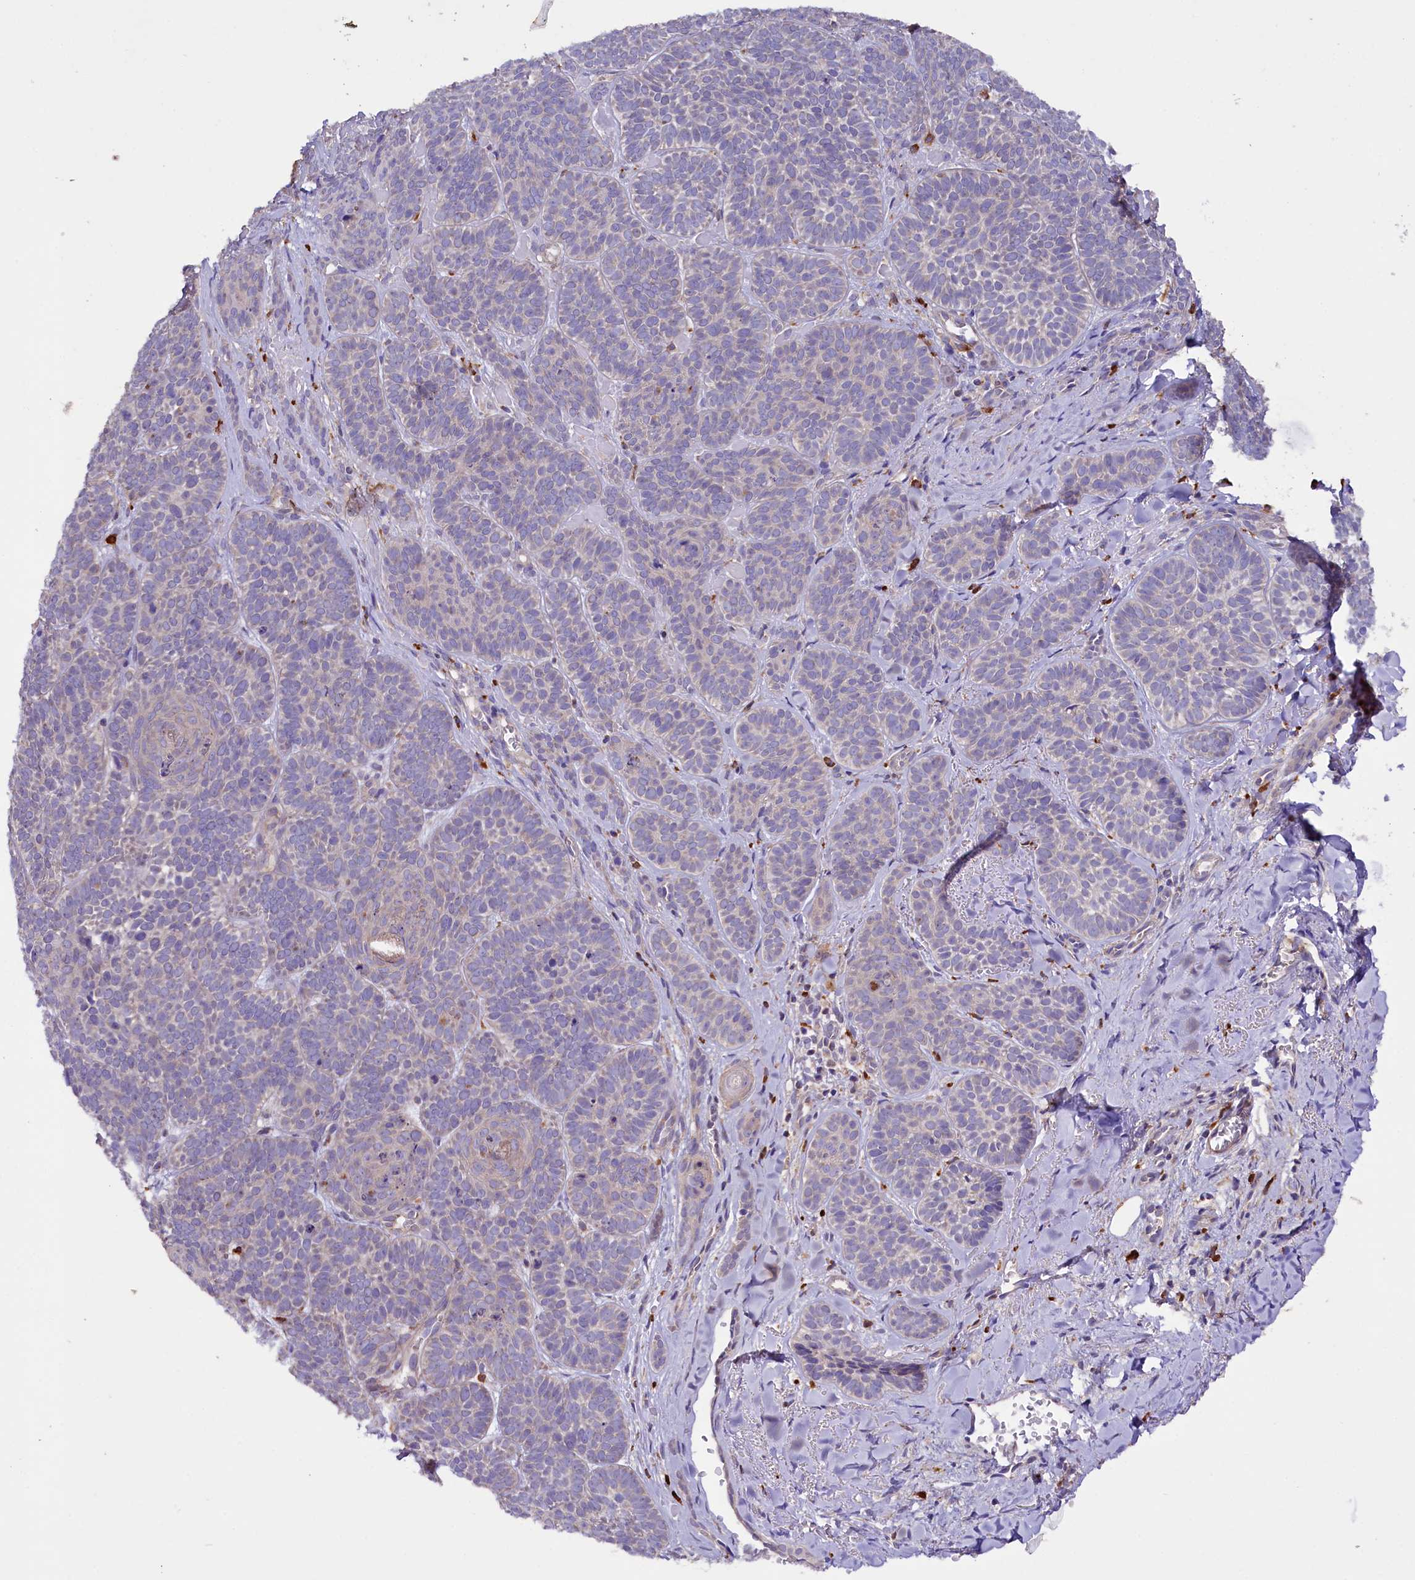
{"staining": {"intensity": "negative", "quantity": "none", "location": "none"}, "tissue": "skin cancer", "cell_type": "Tumor cells", "image_type": "cancer", "snomed": [{"axis": "morphology", "description": "Basal cell carcinoma"}, {"axis": "topography", "description": "Skin"}], "caption": "Immunohistochemistry (IHC) histopathology image of neoplastic tissue: human skin cancer stained with DAB exhibits no significant protein expression in tumor cells. (DAB IHC, high magnification).", "gene": "ZNF45", "patient": {"sex": "male", "age": 85}}